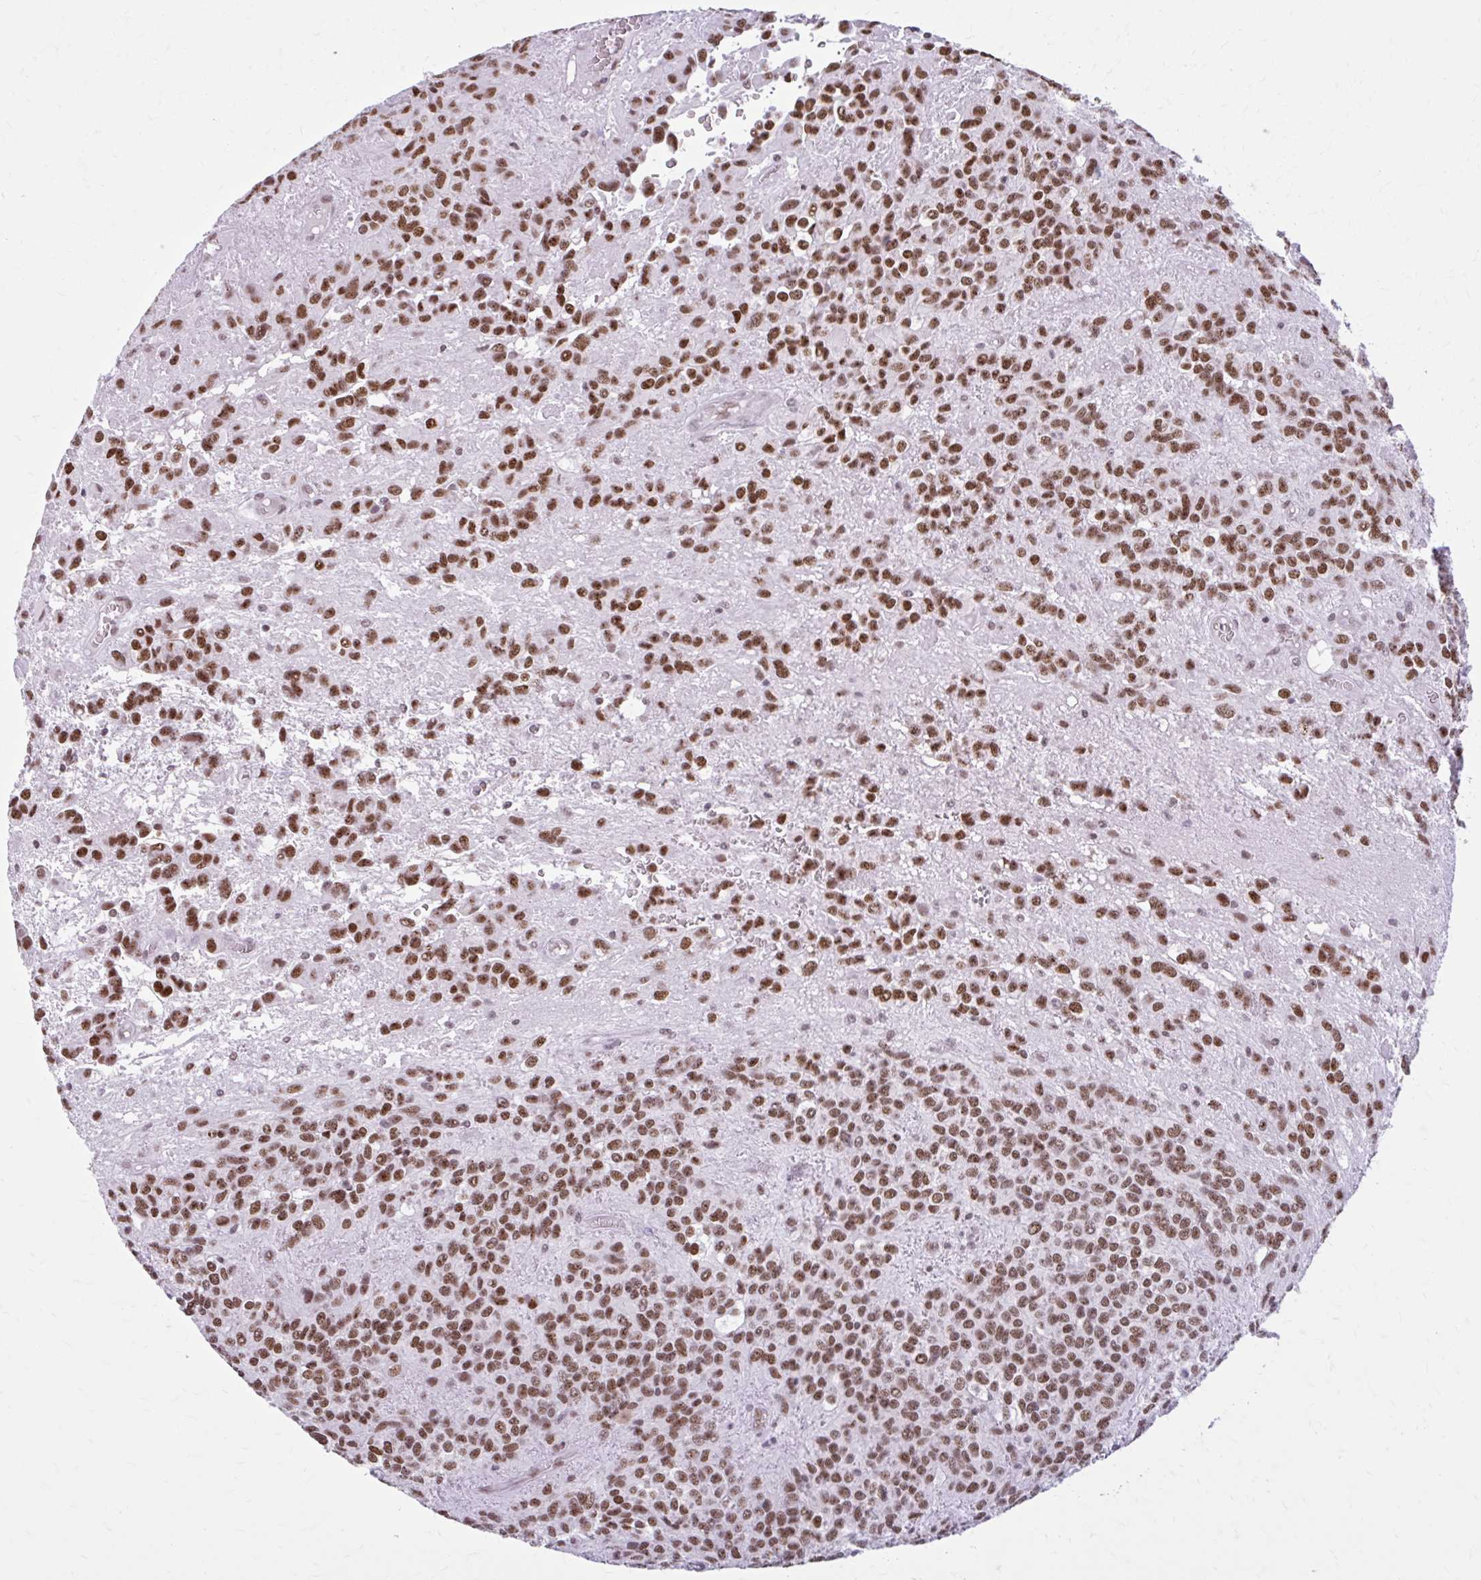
{"staining": {"intensity": "moderate", "quantity": ">75%", "location": "nuclear"}, "tissue": "glioma", "cell_type": "Tumor cells", "image_type": "cancer", "snomed": [{"axis": "morphology", "description": "Glioma, malignant, Low grade"}, {"axis": "topography", "description": "Brain"}], "caption": "IHC staining of malignant glioma (low-grade), which displays medium levels of moderate nuclear staining in about >75% of tumor cells indicating moderate nuclear protein expression. The staining was performed using DAB (brown) for protein detection and nuclei were counterstained in hematoxylin (blue).", "gene": "PABIR1", "patient": {"sex": "male", "age": 56}}